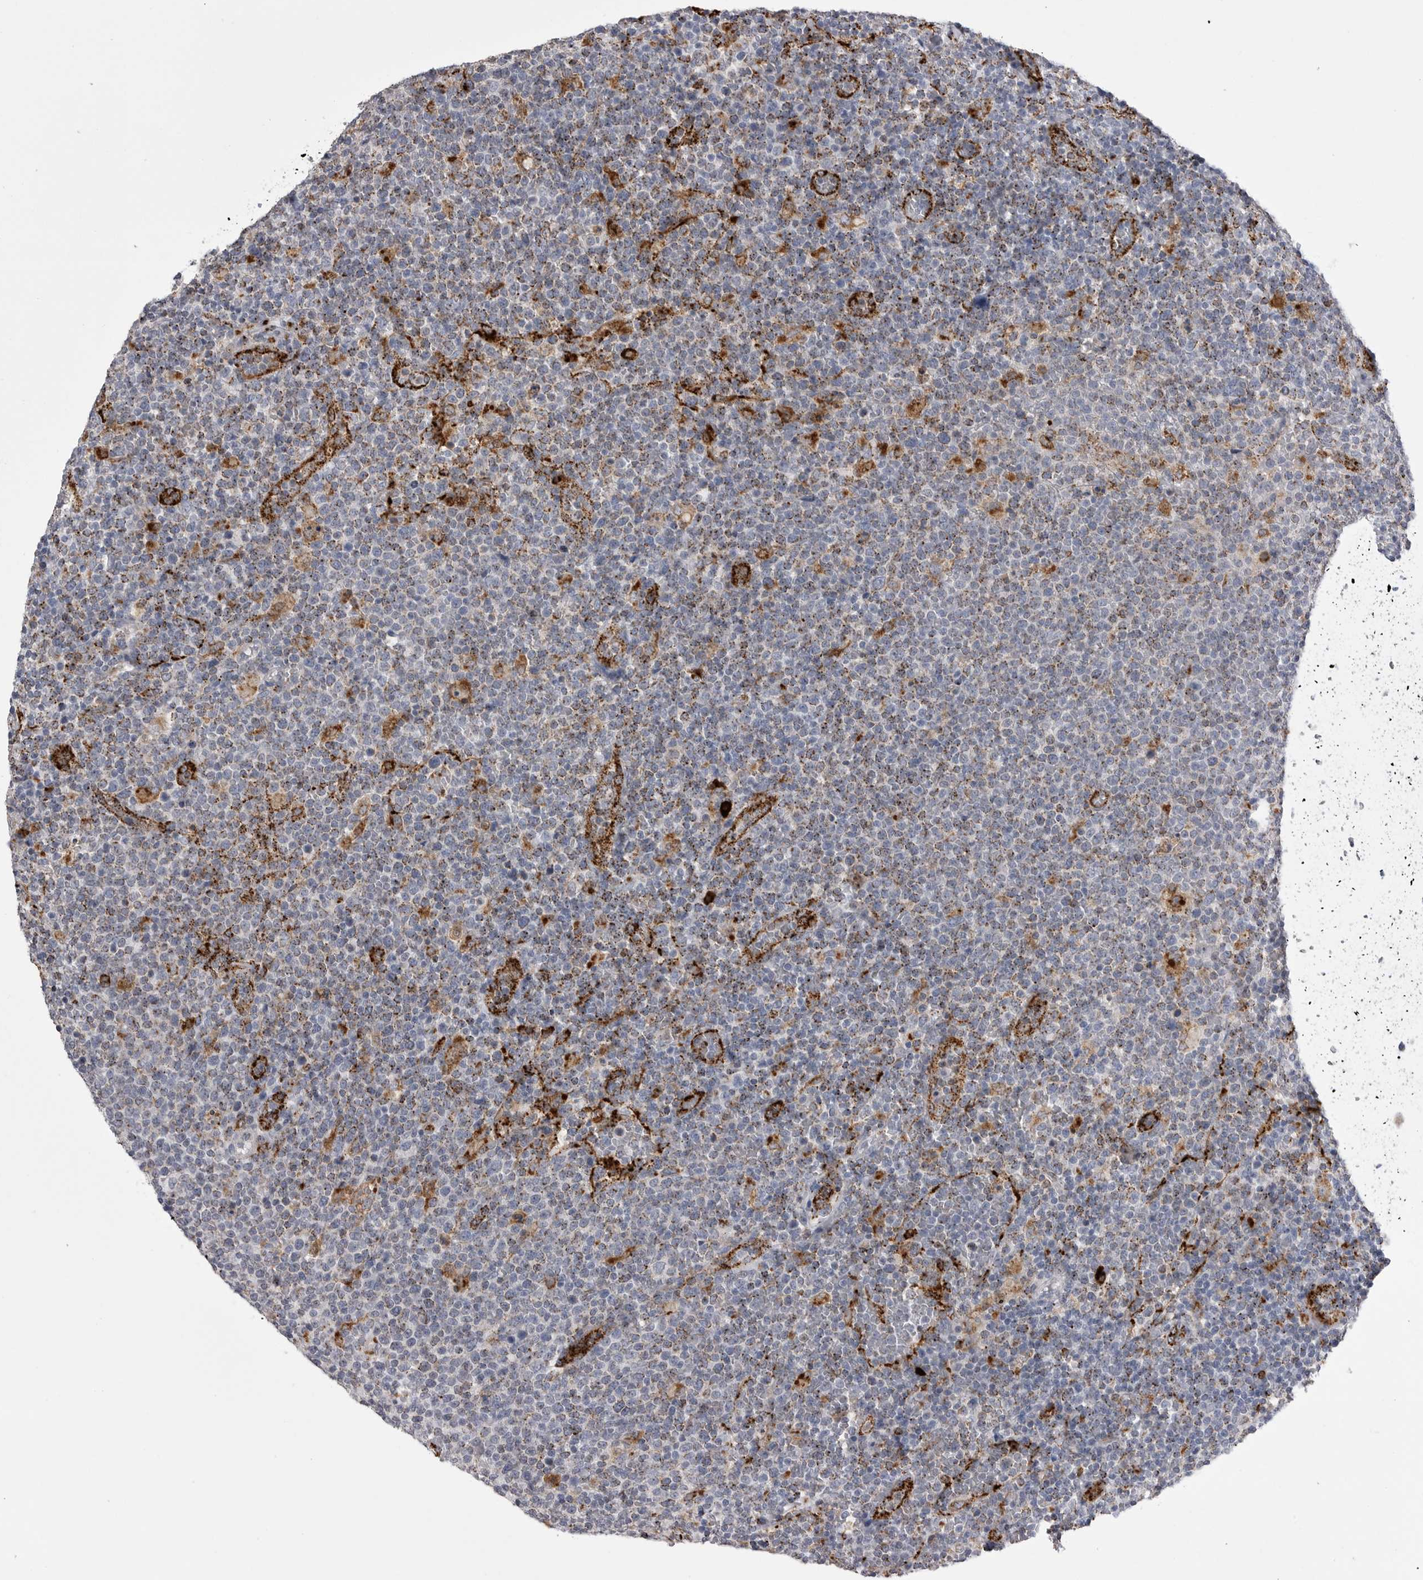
{"staining": {"intensity": "moderate", "quantity": ">75%", "location": "cytoplasmic/membranous"}, "tissue": "lymphoma", "cell_type": "Tumor cells", "image_type": "cancer", "snomed": [{"axis": "morphology", "description": "Malignant lymphoma, non-Hodgkin's type, High grade"}, {"axis": "topography", "description": "Lymph node"}], "caption": "Tumor cells demonstrate medium levels of moderate cytoplasmic/membranous positivity in approximately >75% of cells in lymphoma.", "gene": "PSPN", "patient": {"sex": "male", "age": 61}}